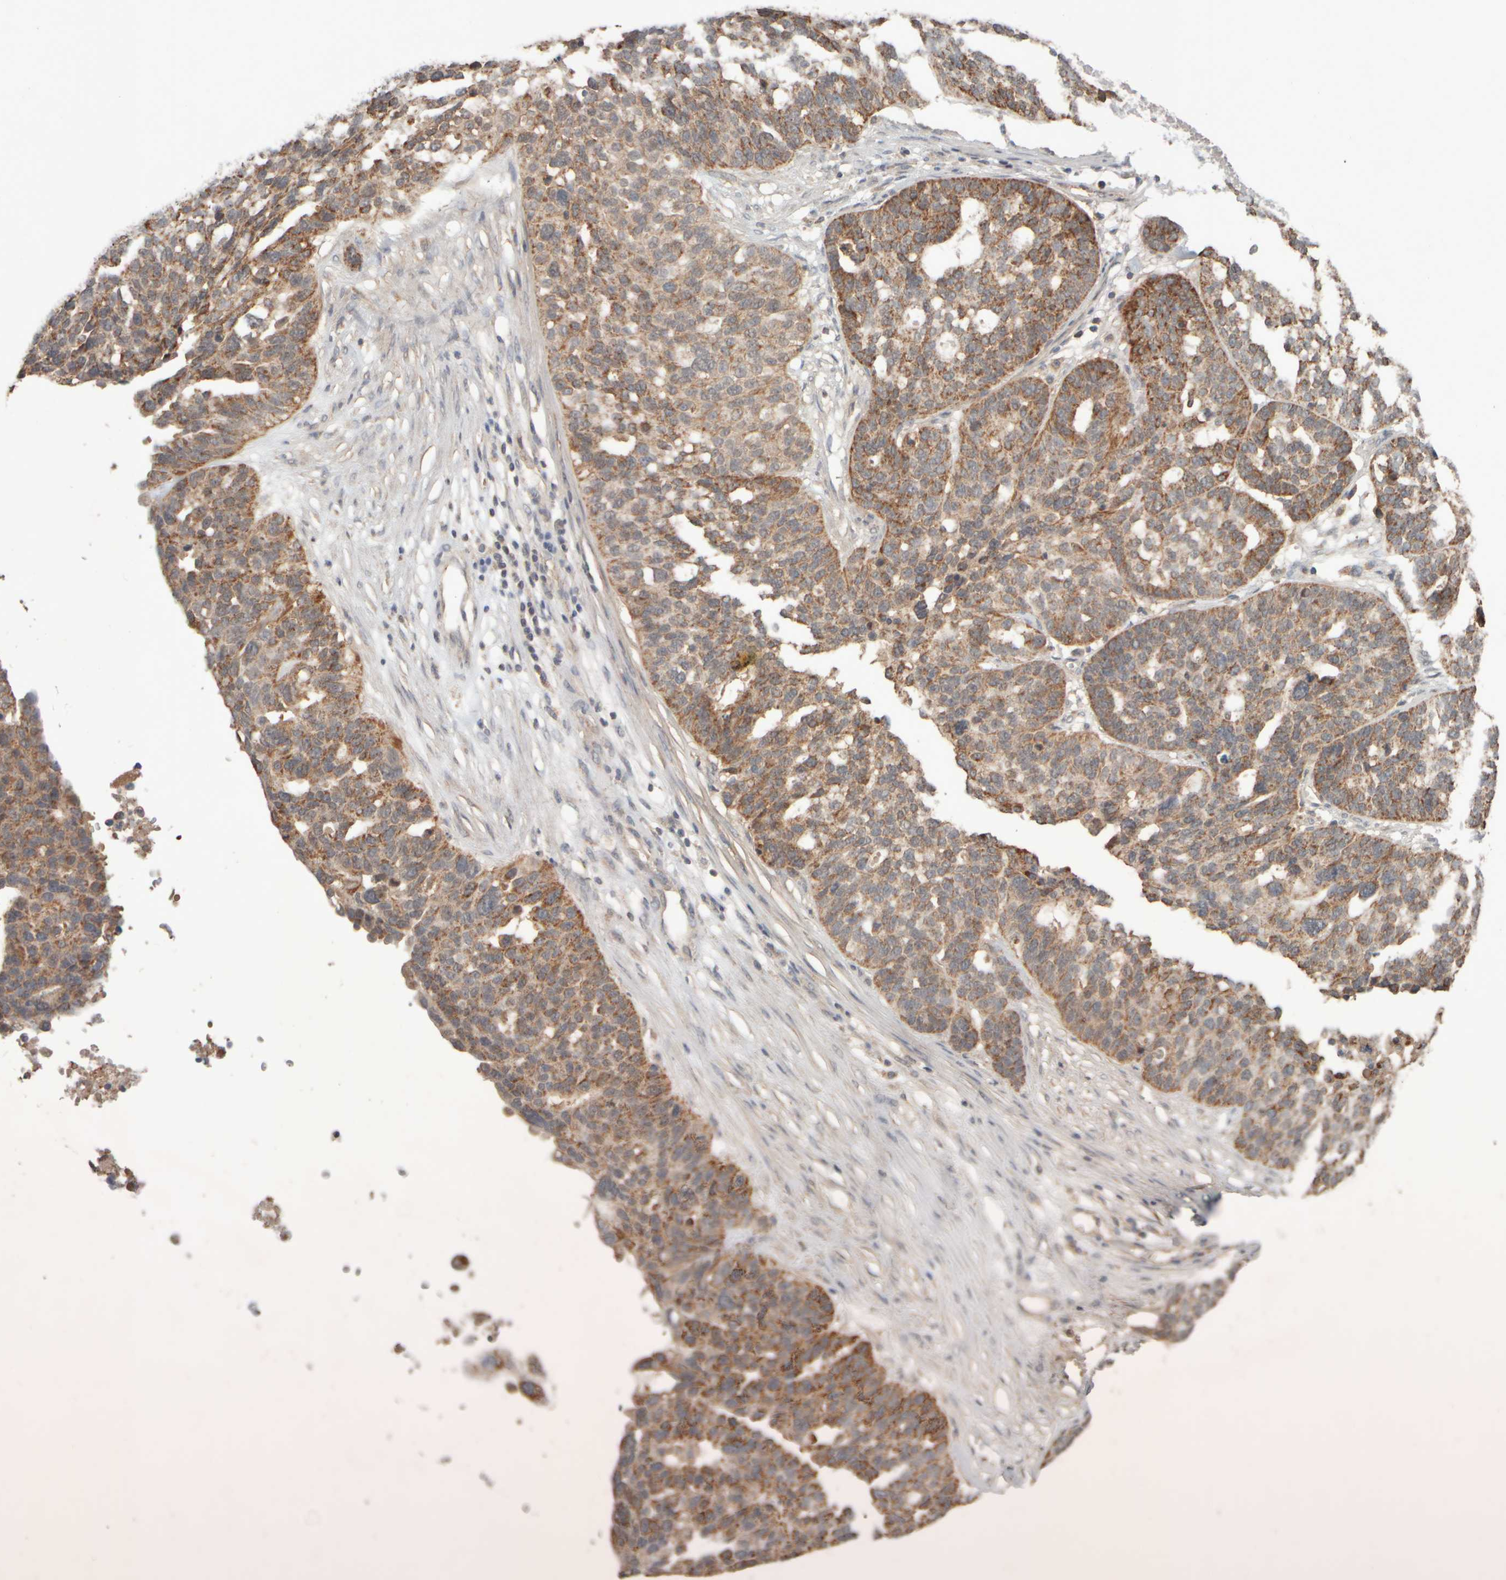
{"staining": {"intensity": "moderate", "quantity": ">75%", "location": "cytoplasmic/membranous"}, "tissue": "ovarian cancer", "cell_type": "Tumor cells", "image_type": "cancer", "snomed": [{"axis": "morphology", "description": "Cystadenocarcinoma, serous, NOS"}, {"axis": "topography", "description": "Ovary"}], "caption": "Tumor cells reveal medium levels of moderate cytoplasmic/membranous staining in about >75% of cells in ovarian serous cystadenocarcinoma.", "gene": "EIF2B3", "patient": {"sex": "female", "age": 59}}